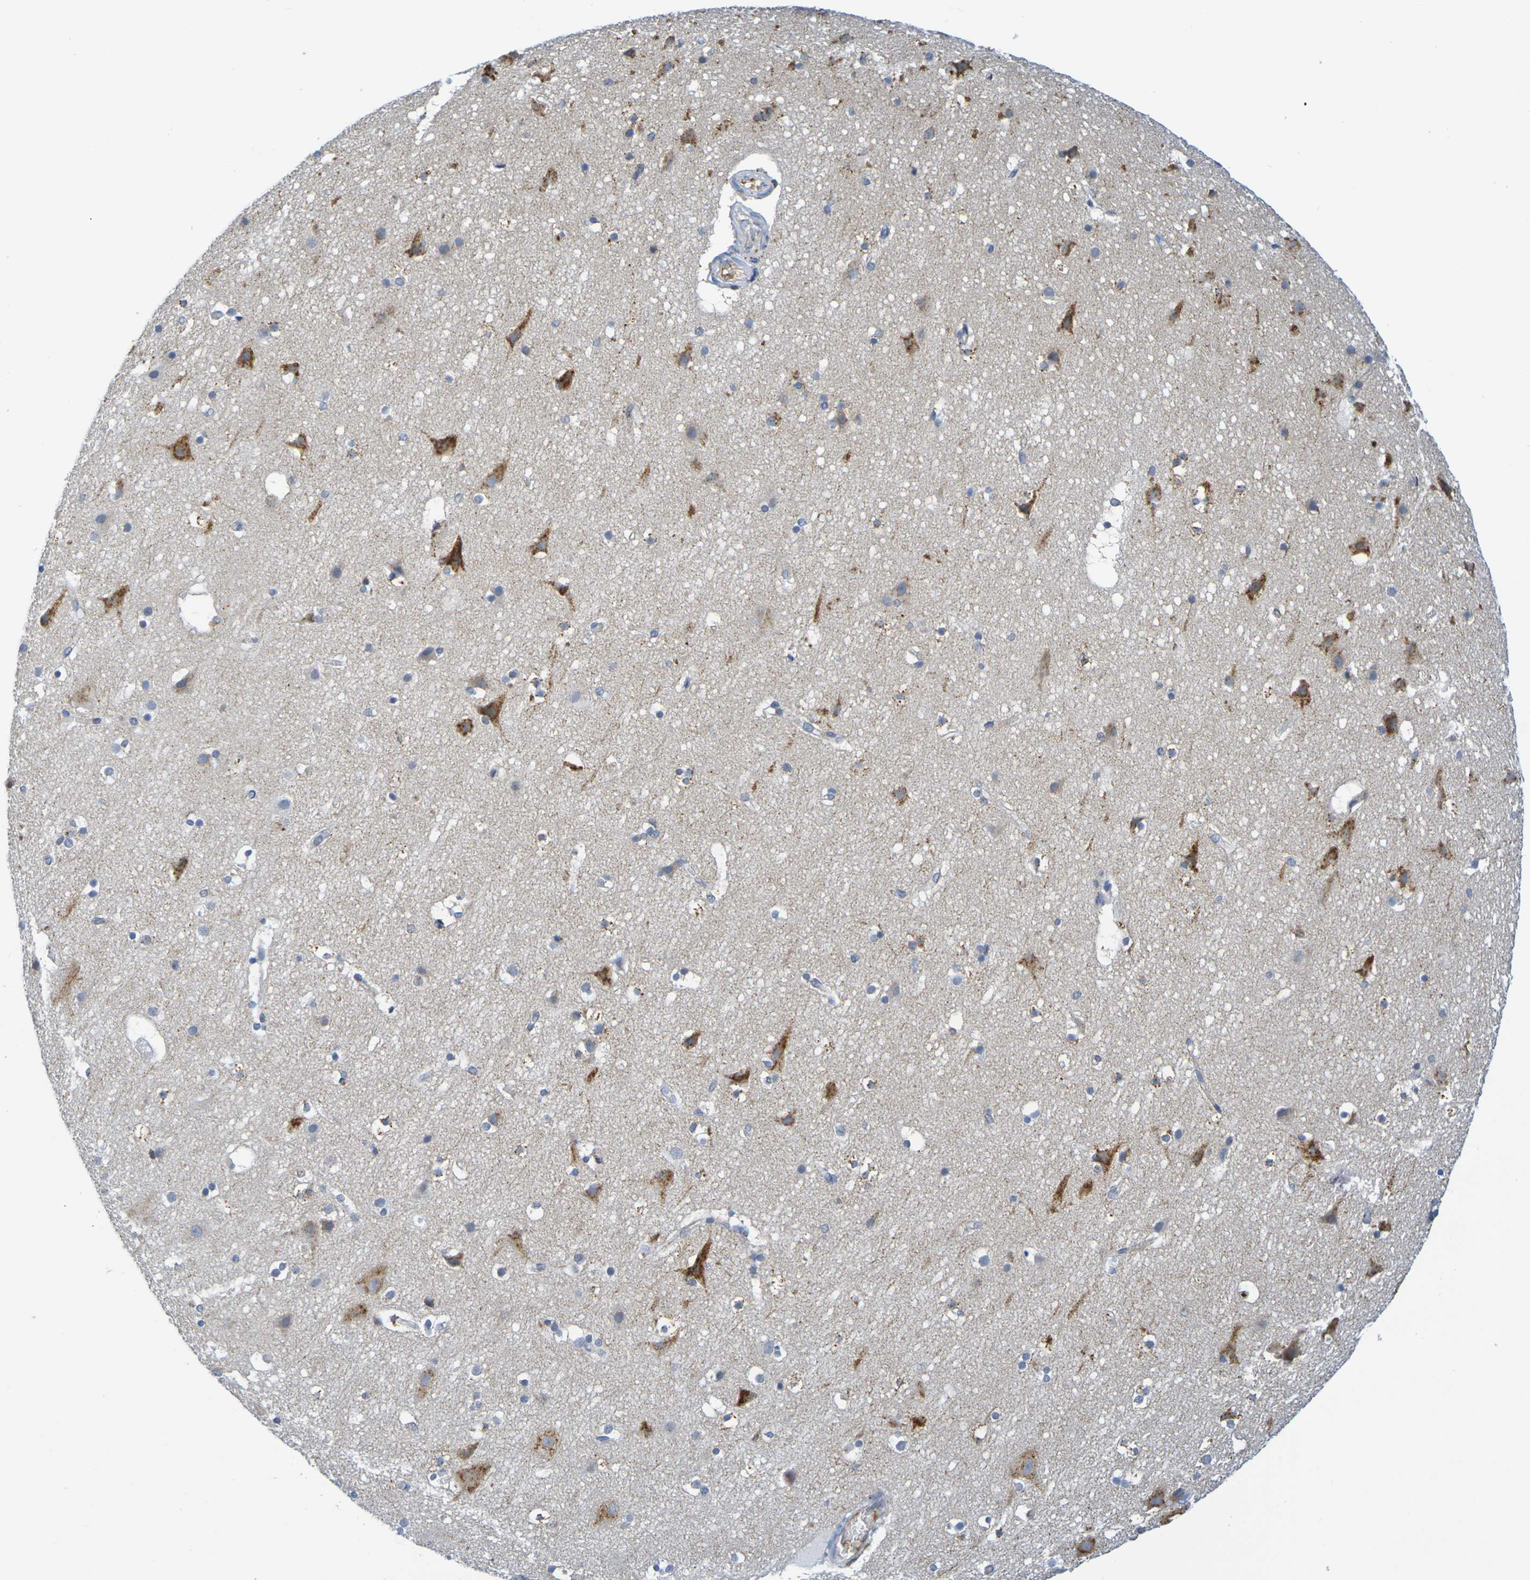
{"staining": {"intensity": "negative", "quantity": "none", "location": "none"}, "tissue": "cerebral cortex", "cell_type": "Endothelial cells", "image_type": "normal", "snomed": [{"axis": "morphology", "description": "Normal tissue, NOS"}, {"axis": "topography", "description": "Cerebral cortex"}], "caption": "The IHC micrograph has no significant expression in endothelial cells of cerebral cortex.", "gene": "IL10", "patient": {"sex": "male", "age": 45}}